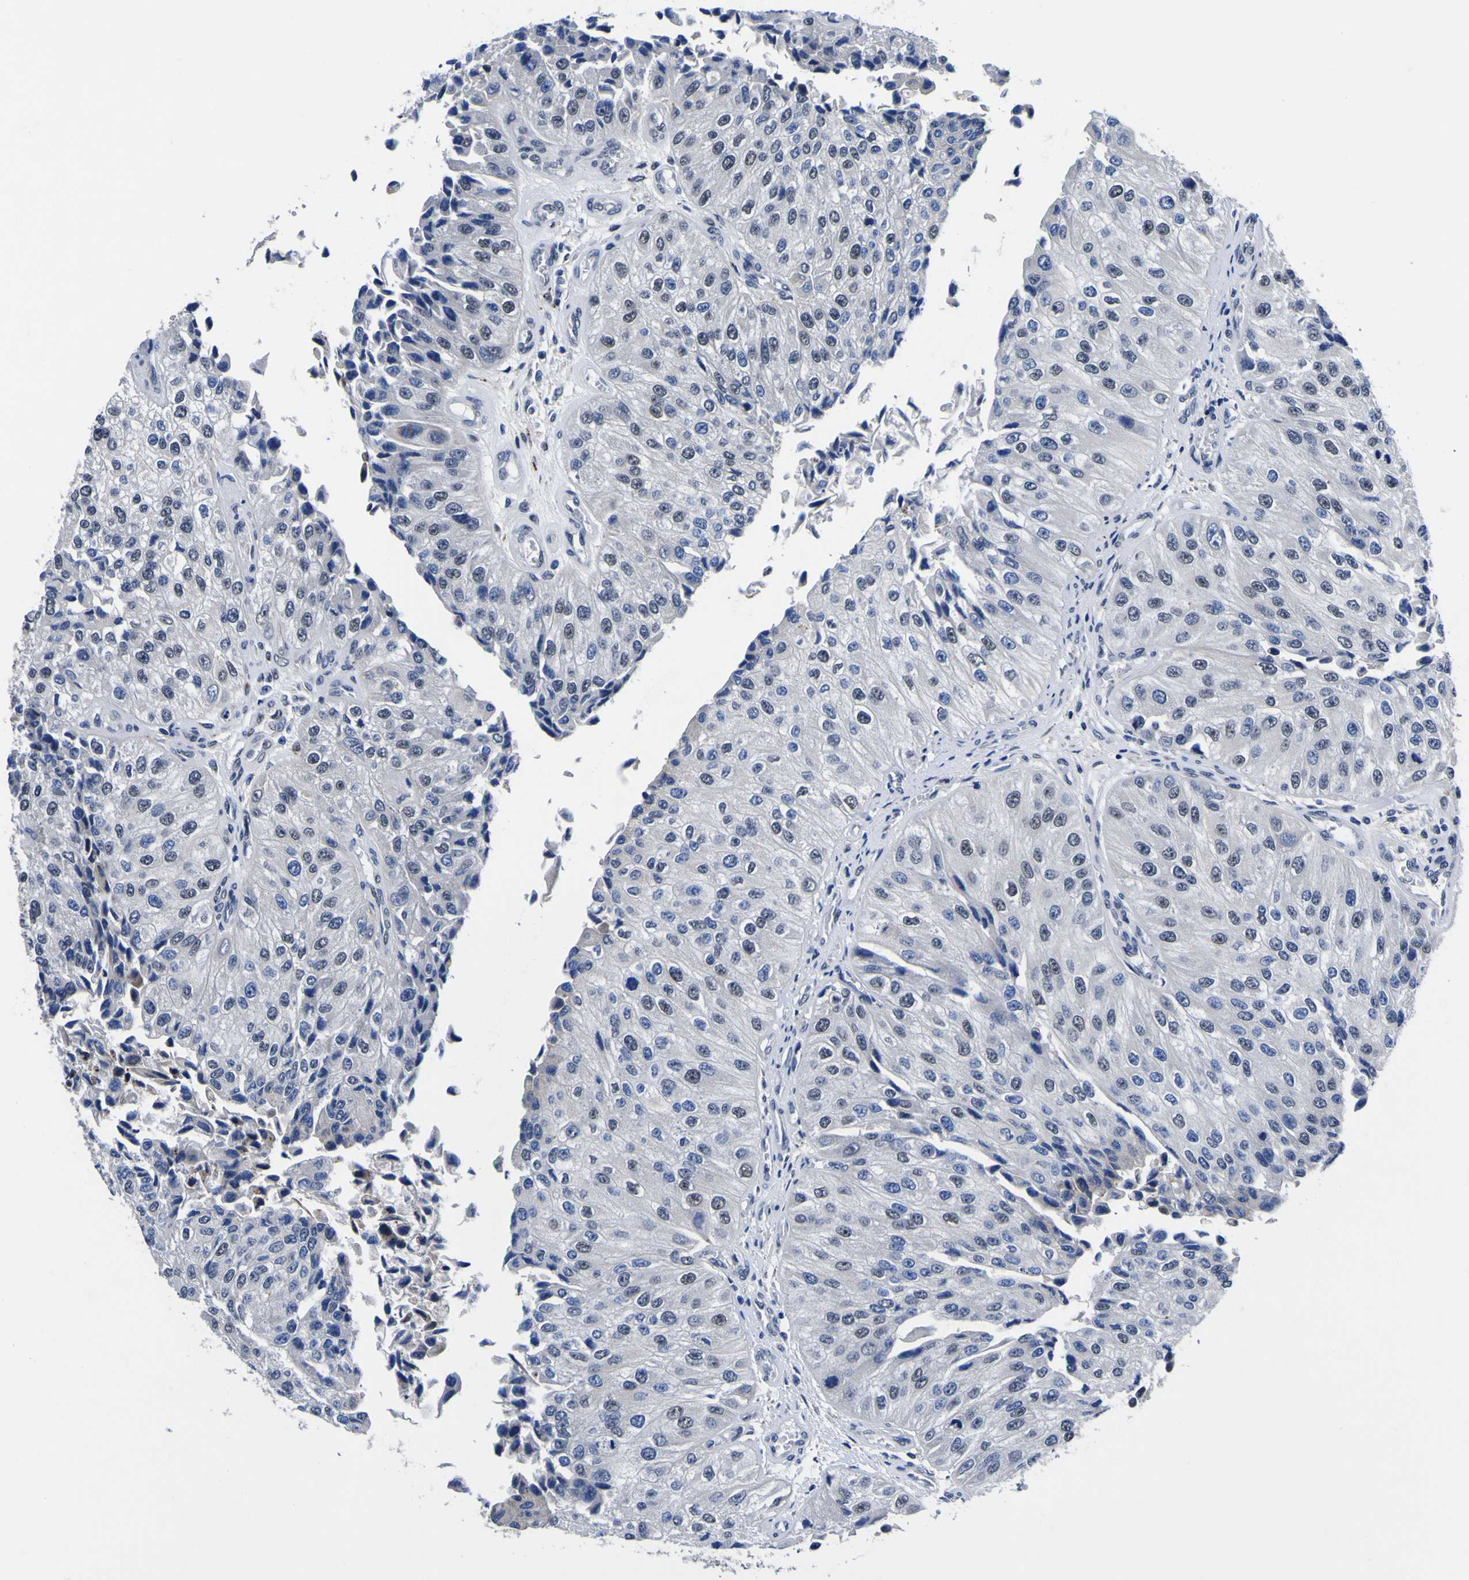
{"staining": {"intensity": "negative", "quantity": "none", "location": "none"}, "tissue": "urothelial cancer", "cell_type": "Tumor cells", "image_type": "cancer", "snomed": [{"axis": "morphology", "description": "Urothelial carcinoma, High grade"}, {"axis": "topography", "description": "Kidney"}, {"axis": "topography", "description": "Urinary bladder"}], "caption": "Tumor cells are negative for protein expression in human high-grade urothelial carcinoma.", "gene": "IGFLR1", "patient": {"sex": "male", "age": 77}}